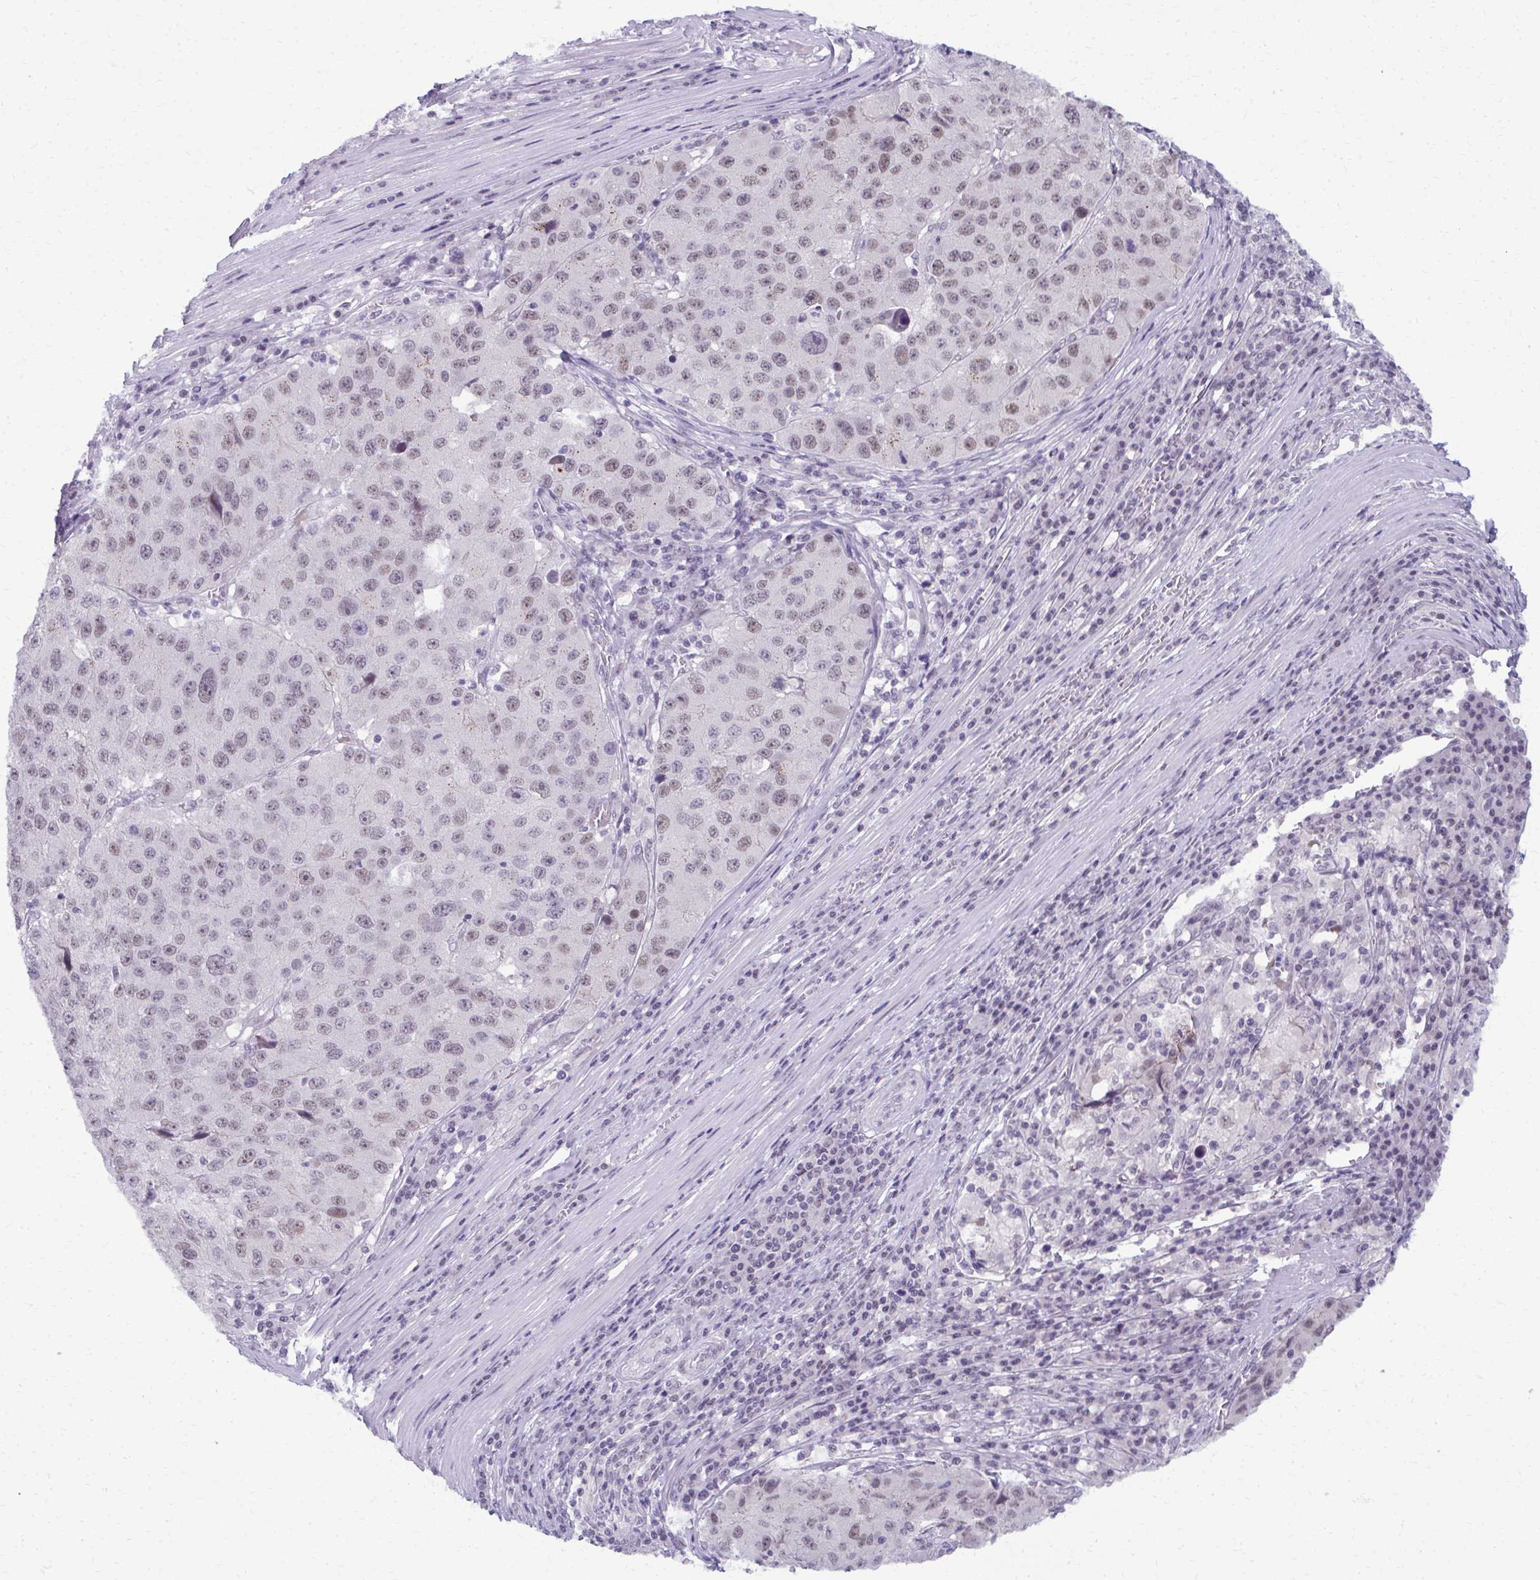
{"staining": {"intensity": "weak", "quantity": "25%-75%", "location": "nuclear"}, "tissue": "stomach cancer", "cell_type": "Tumor cells", "image_type": "cancer", "snomed": [{"axis": "morphology", "description": "Adenocarcinoma, NOS"}, {"axis": "topography", "description": "Stomach"}], "caption": "Adenocarcinoma (stomach) tissue demonstrates weak nuclear positivity in about 25%-75% of tumor cells", "gene": "MAF1", "patient": {"sex": "male", "age": 71}}